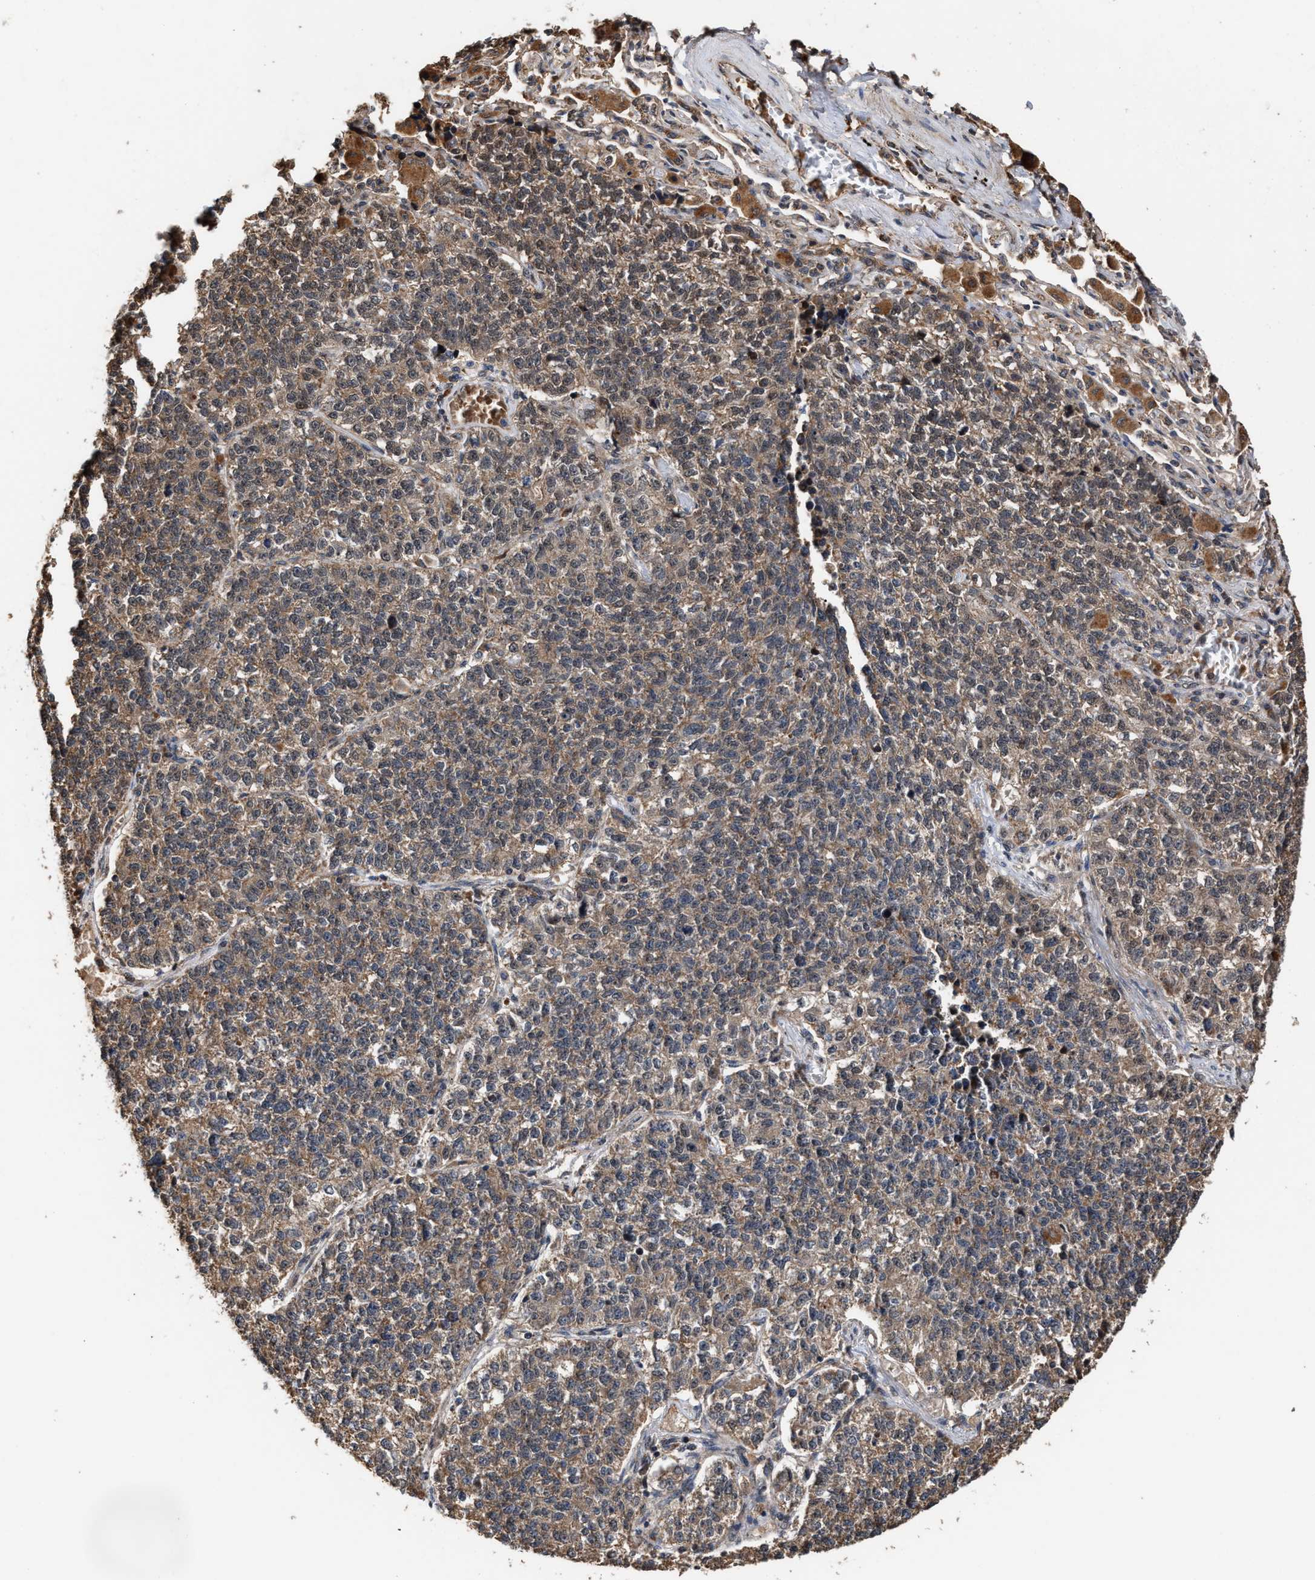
{"staining": {"intensity": "moderate", "quantity": ">75%", "location": "cytoplasmic/membranous"}, "tissue": "lung cancer", "cell_type": "Tumor cells", "image_type": "cancer", "snomed": [{"axis": "morphology", "description": "Adenocarcinoma, NOS"}, {"axis": "topography", "description": "Lung"}], "caption": "About >75% of tumor cells in human lung adenocarcinoma exhibit moderate cytoplasmic/membranous protein positivity as visualized by brown immunohistochemical staining.", "gene": "ZNHIT6", "patient": {"sex": "male", "age": 49}}